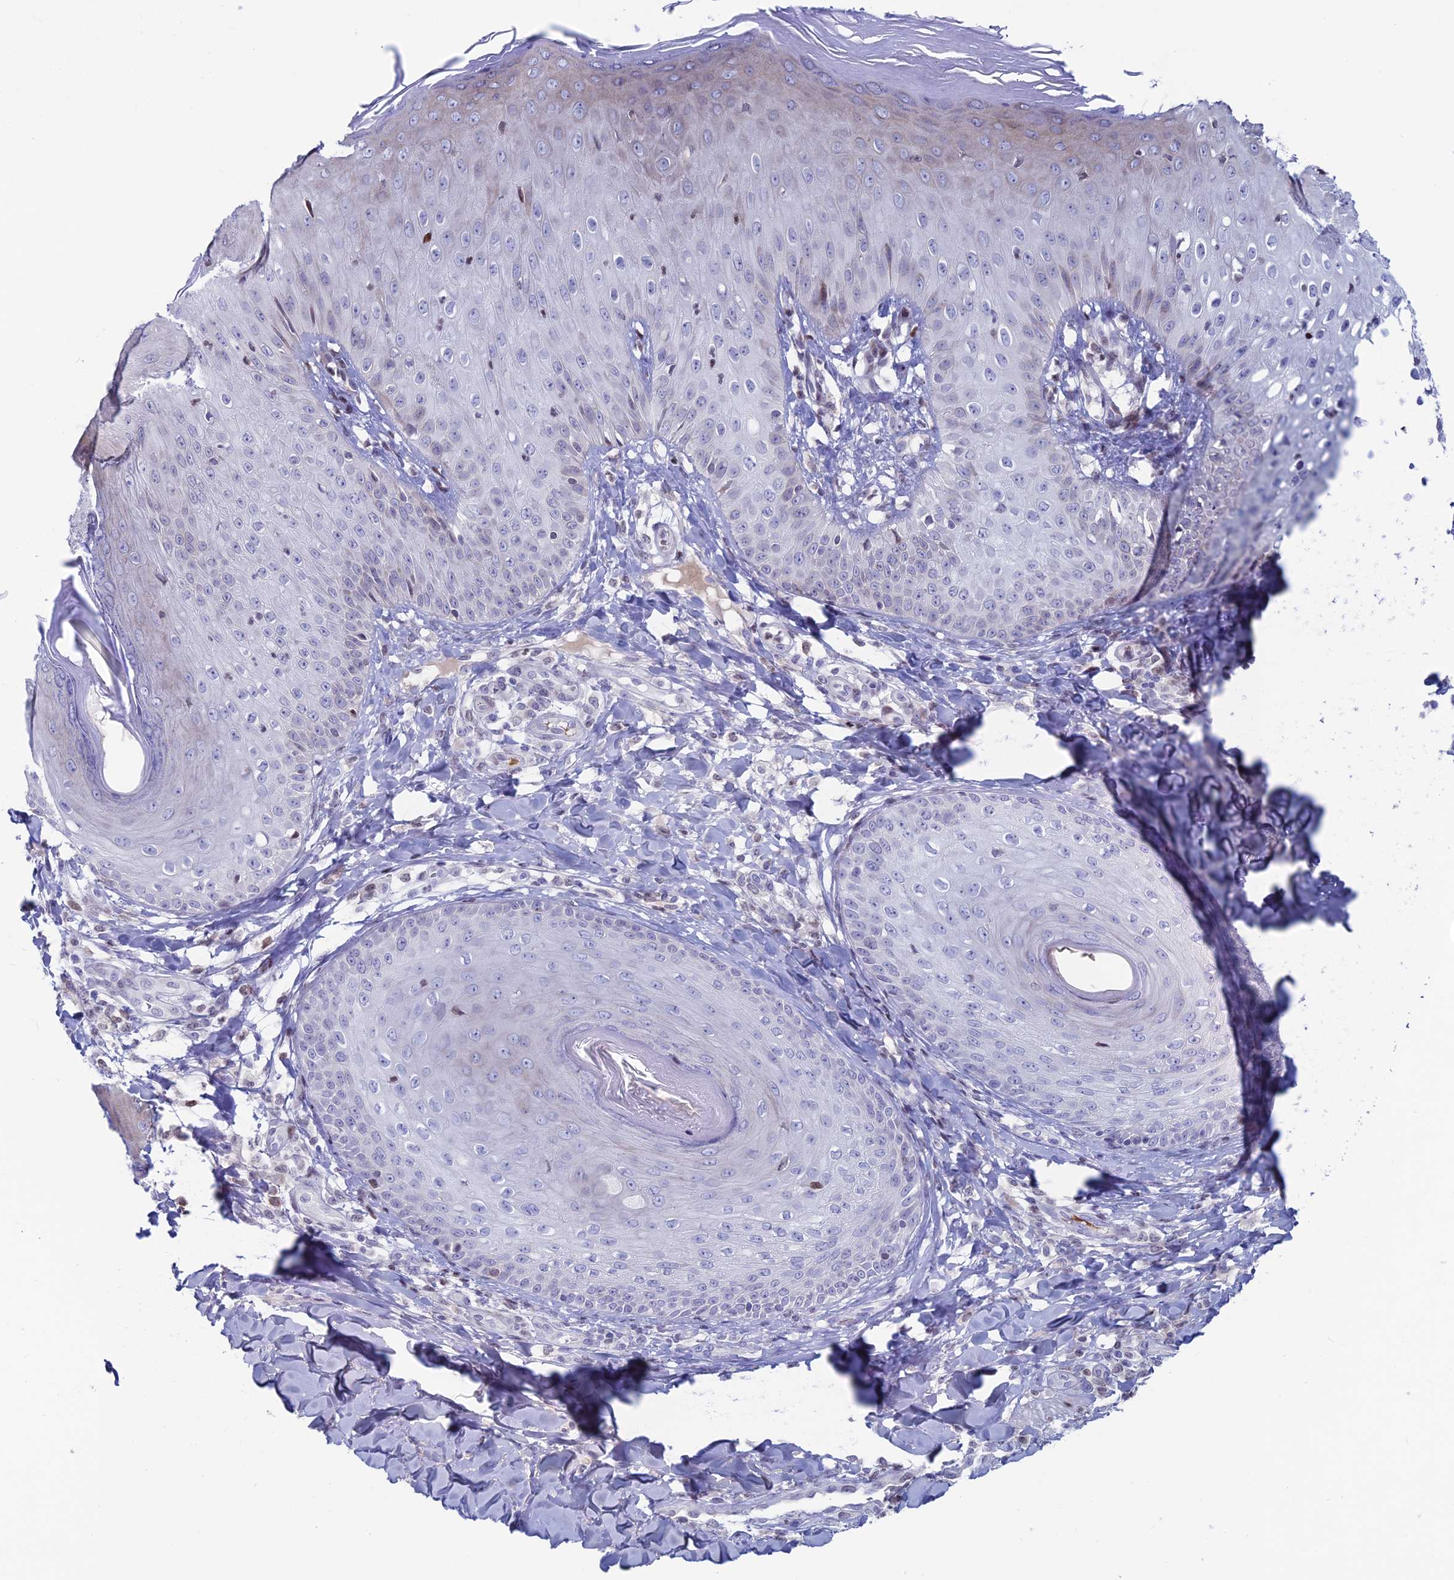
{"staining": {"intensity": "weak", "quantity": "25%-75%", "location": "cytoplasmic/membranous,nuclear"}, "tissue": "skin", "cell_type": "Epidermal cells", "image_type": "normal", "snomed": [{"axis": "morphology", "description": "Normal tissue, NOS"}, {"axis": "morphology", "description": "Inflammation, NOS"}, {"axis": "topography", "description": "Soft tissue"}, {"axis": "topography", "description": "Anal"}], "caption": "Normal skin was stained to show a protein in brown. There is low levels of weak cytoplasmic/membranous,nuclear expression in about 25%-75% of epidermal cells.", "gene": "CERS6", "patient": {"sex": "female", "age": 15}}